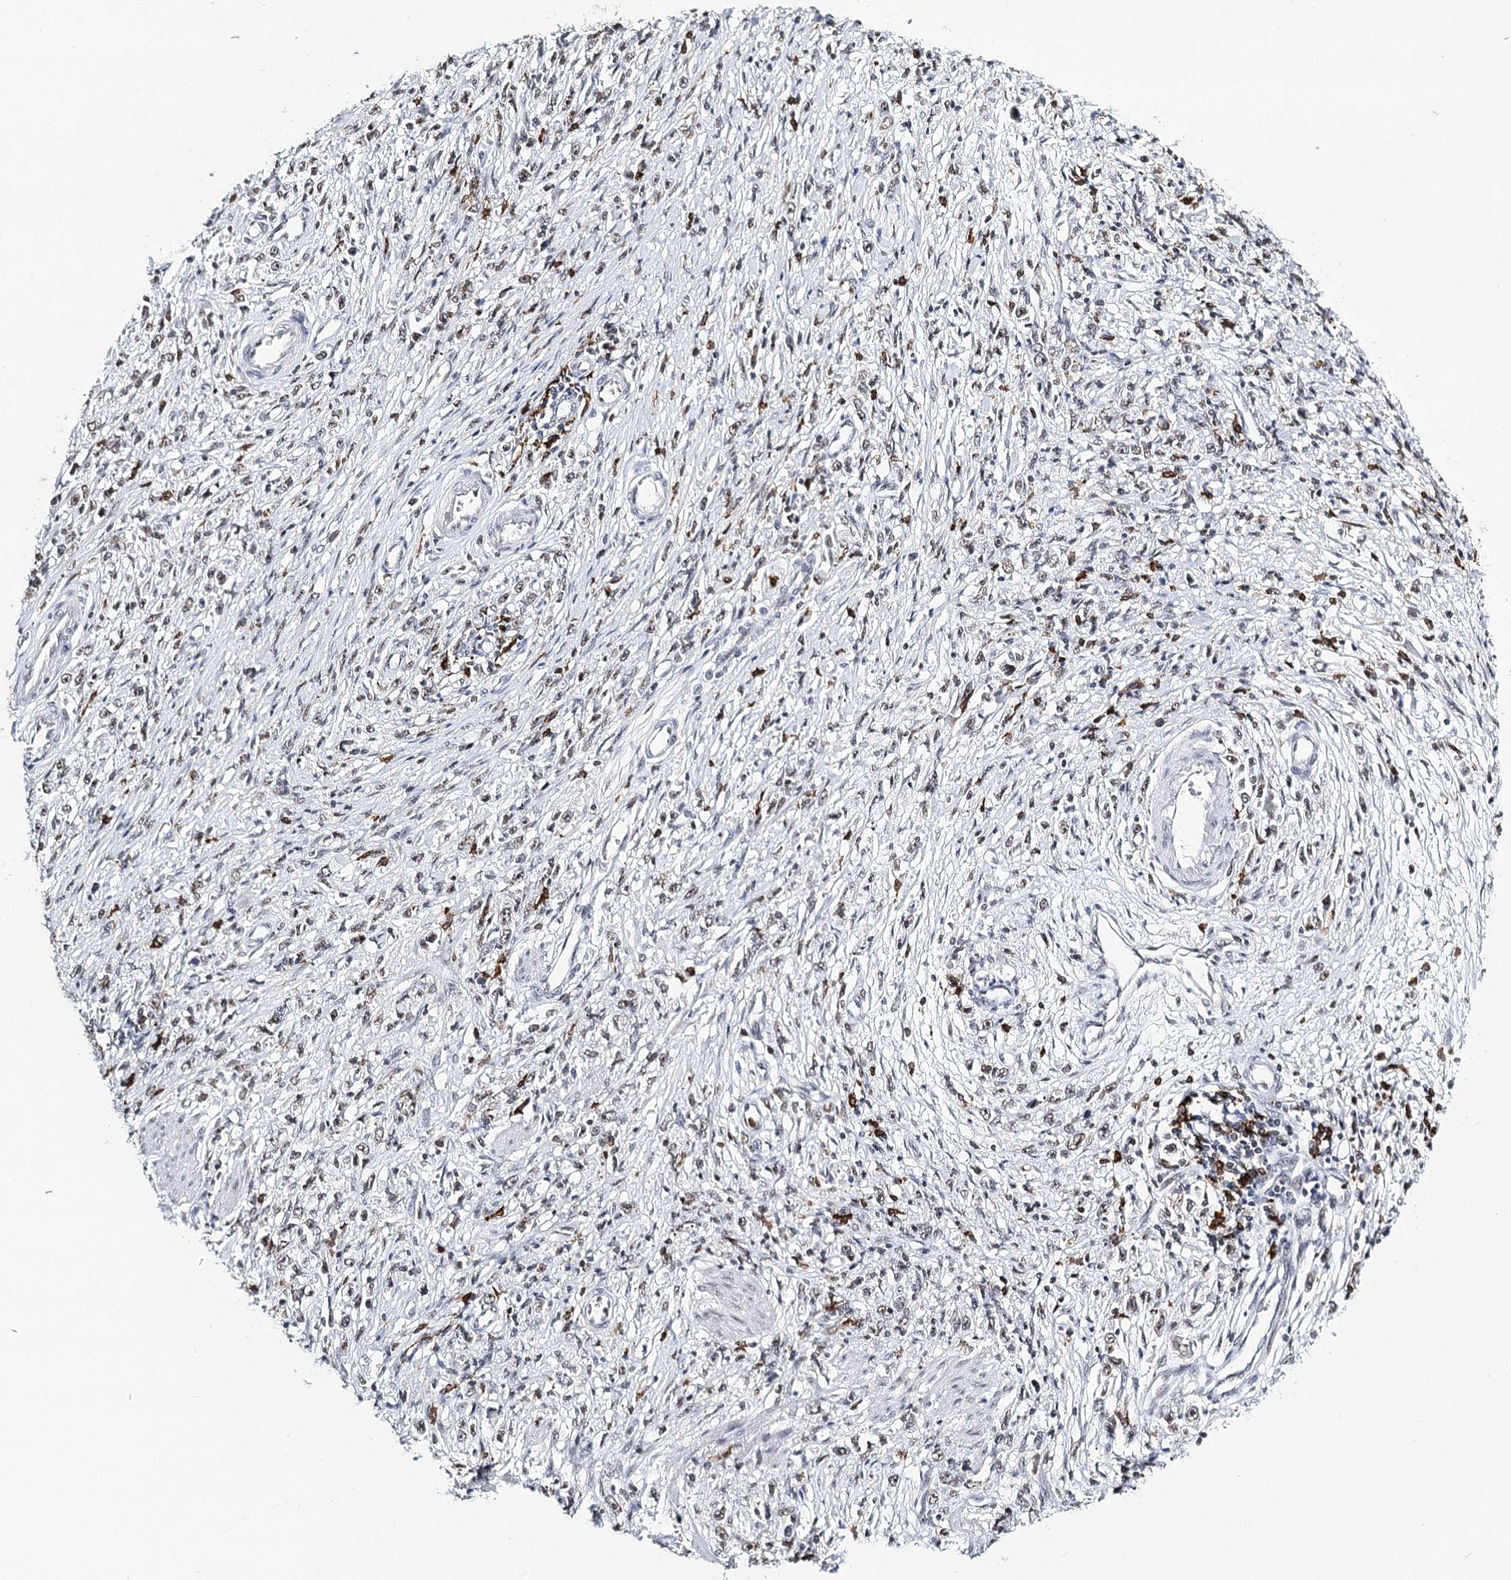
{"staining": {"intensity": "weak", "quantity": "<25%", "location": "nuclear"}, "tissue": "stomach cancer", "cell_type": "Tumor cells", "image_type": "cancer", "snomed": [{"axis": "morphology", "description": "Adenocarcinoma, NOS"}, {"axis": "topography", "description": "Stomach"}], "caption": "IHC image of stomach cancer (adenocarcinoma) stained for a protein (brown), which demonstrates no staining in tumor cells.", "gene": "BARD1", "patient": {"sex": "female", "age": 59}}